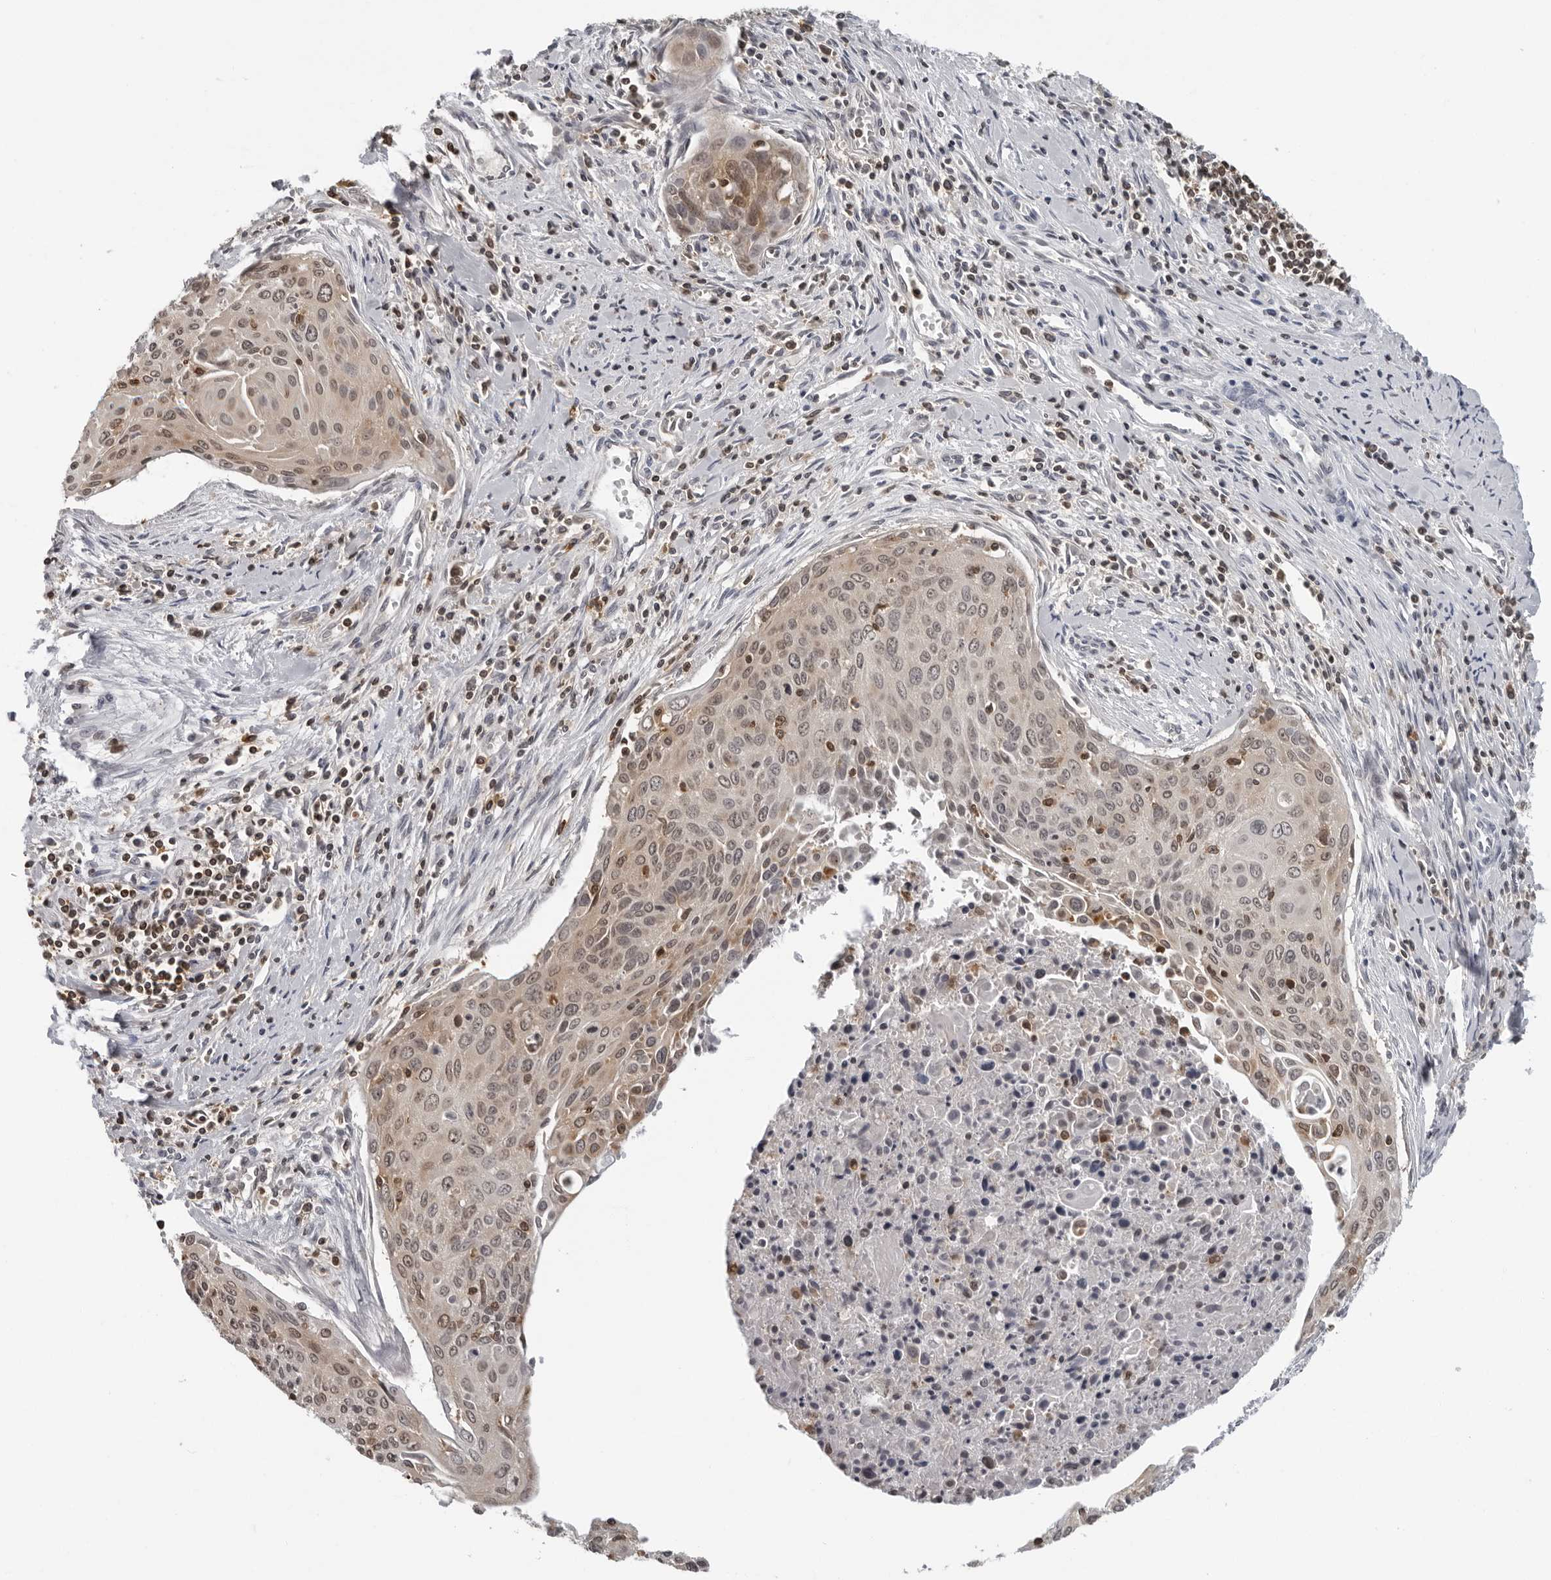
{"staining": {"intensity": "weak", "quantity": ">75%", "location": "cytoplasmic/membranous,nuclear"}, "tissue": "cervical cancer", "cell_type": "Tumor cells", "image_type": "cancer", "snomed": [{"axis": "morphology", "description": "Squamous cell carcinoma, NOS"}, {"axis": "topography", "description": "Cervix"}], "caption": "Immunohistochemistry image of neoplastic tissue: human cervical cancer (squamous cell carcinoma) stained using IHC demonstrates low levels of weak protein expression localized specifically in the cytoplasmic/membranous and nuclear of tumor cells, appearing as a cytoplasmic/membranous and nuclear brown color.", "gene": "HSPH1", "patient": {"sex": "female", "age": 55}}